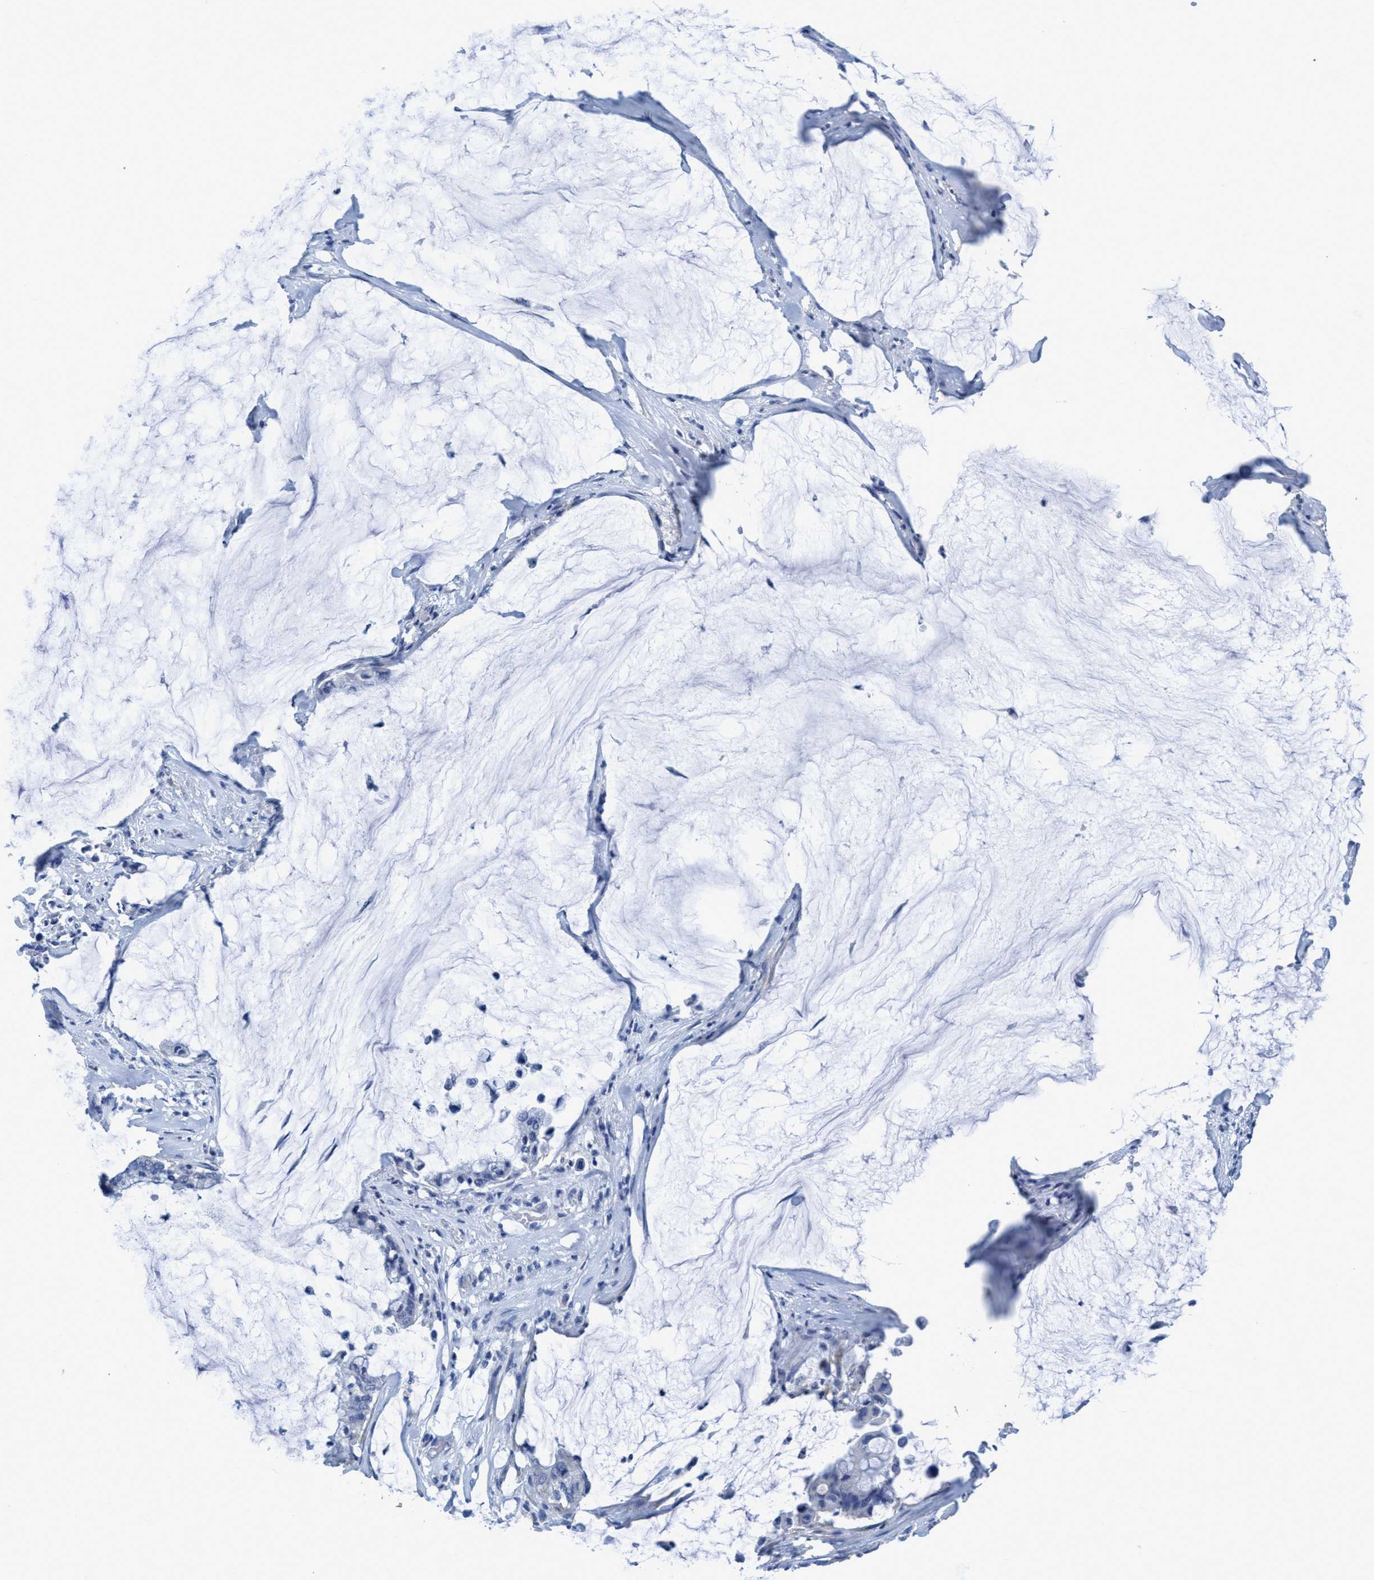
{"staining": {"intensity": "negative", "quantity": "none", "location": "none"}, "tissue": "pancreatic cancer", "cell_type": "Tumor cells", "image_type": "cancer", "snomed": [{"axis": "morphology", "description": "Adenocarcinoma, NOS"}, {"axis": "topography", "description": "Pancreas"}], "caption": "Immunohistochemistry (IHC) image of pancreatic cancer (adenocarcinoma) stained for a protein (brown), which reveals no expression in tumor cells. The staining was performed using DAB to visualize the protein expression in brown, while the nuclei were stained in blue with hematoxylin (Magnification: 20x).", "gene": "DNAI1", "patient": {"sex": "male", "age": 41}}